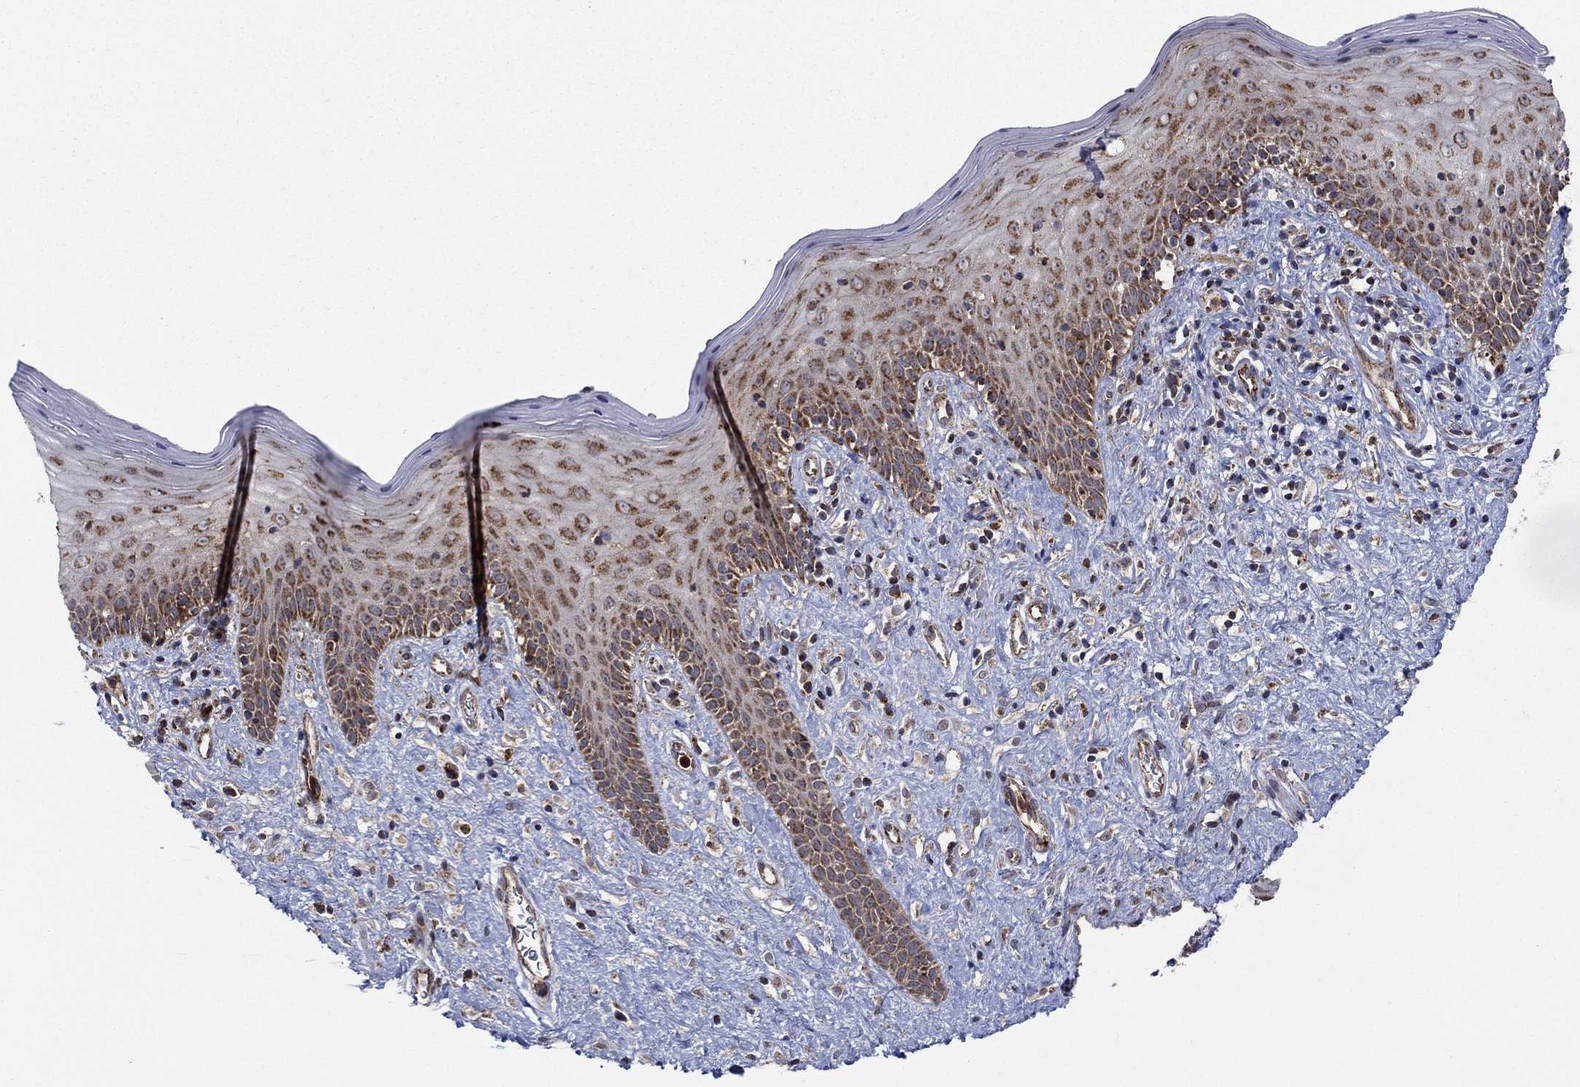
{"staining": {"intensity": "moderate", "quantity": "25%-75%", "location": "cytoplasmic/membranous"}, "tissue": "vagina", "cell_type": "Squamous epithelial cells", "image_type": "normal", "snomed": [{"axis": "morphology", "description": "Normal tissue, NOS"}, {"axis": "topography", "description": "Vagina"}], "caption": "Immunohistochemical staining of unremarkable vagina exhibits medium levels of moderate cytoplasmic/membranous staining in about 25%-75% of squamous epithelial cells. (brown staining indicates protein expression, while blue staining denotes nuclei).", "gene": "RNF19B", "patient": {"sex": "female", "age": 47}}